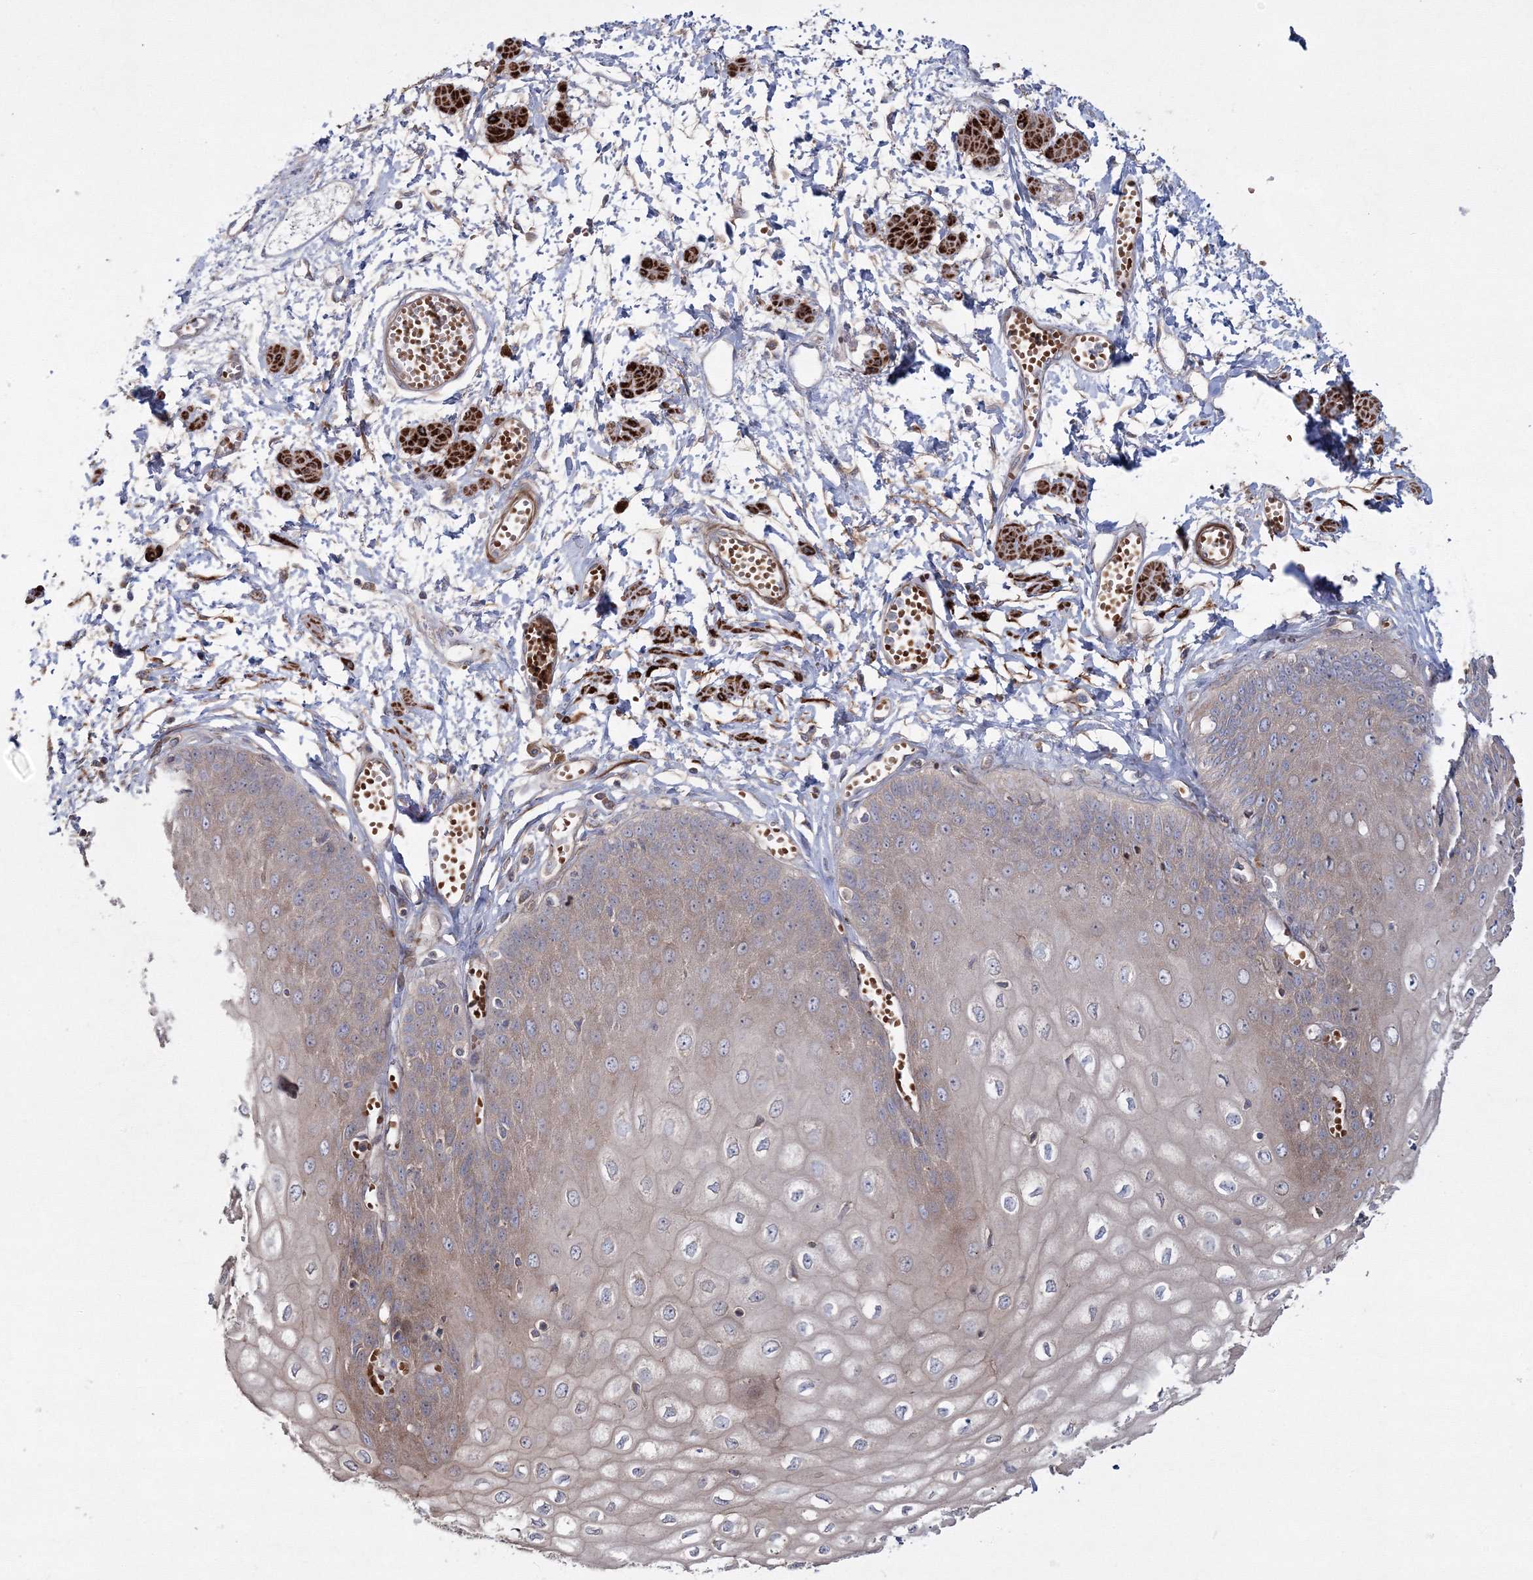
{"staining": {"intensity": "moderate", "quantity": "25%-75%", "location": "cytoplasmic/membranous"}, "tissue": "esophagus", "cell_type": "Squamous epithelial cells", "image_type": "normal", "snomed": [{"axis": "morphology", "description": "Normal tissue, NOS"}, {"axis": "topography", "description": "Esophagus"}], "caption": "IHC photomicrograph of benign human esophagus stained for a protein (brown), which shows medium levels of moderate cytoplasmic/membranous staining in about 25%-75% of squamous epithelial cells.", "gene": "ZSWIM6", "patient": {"sex": "male", "age": 60}}